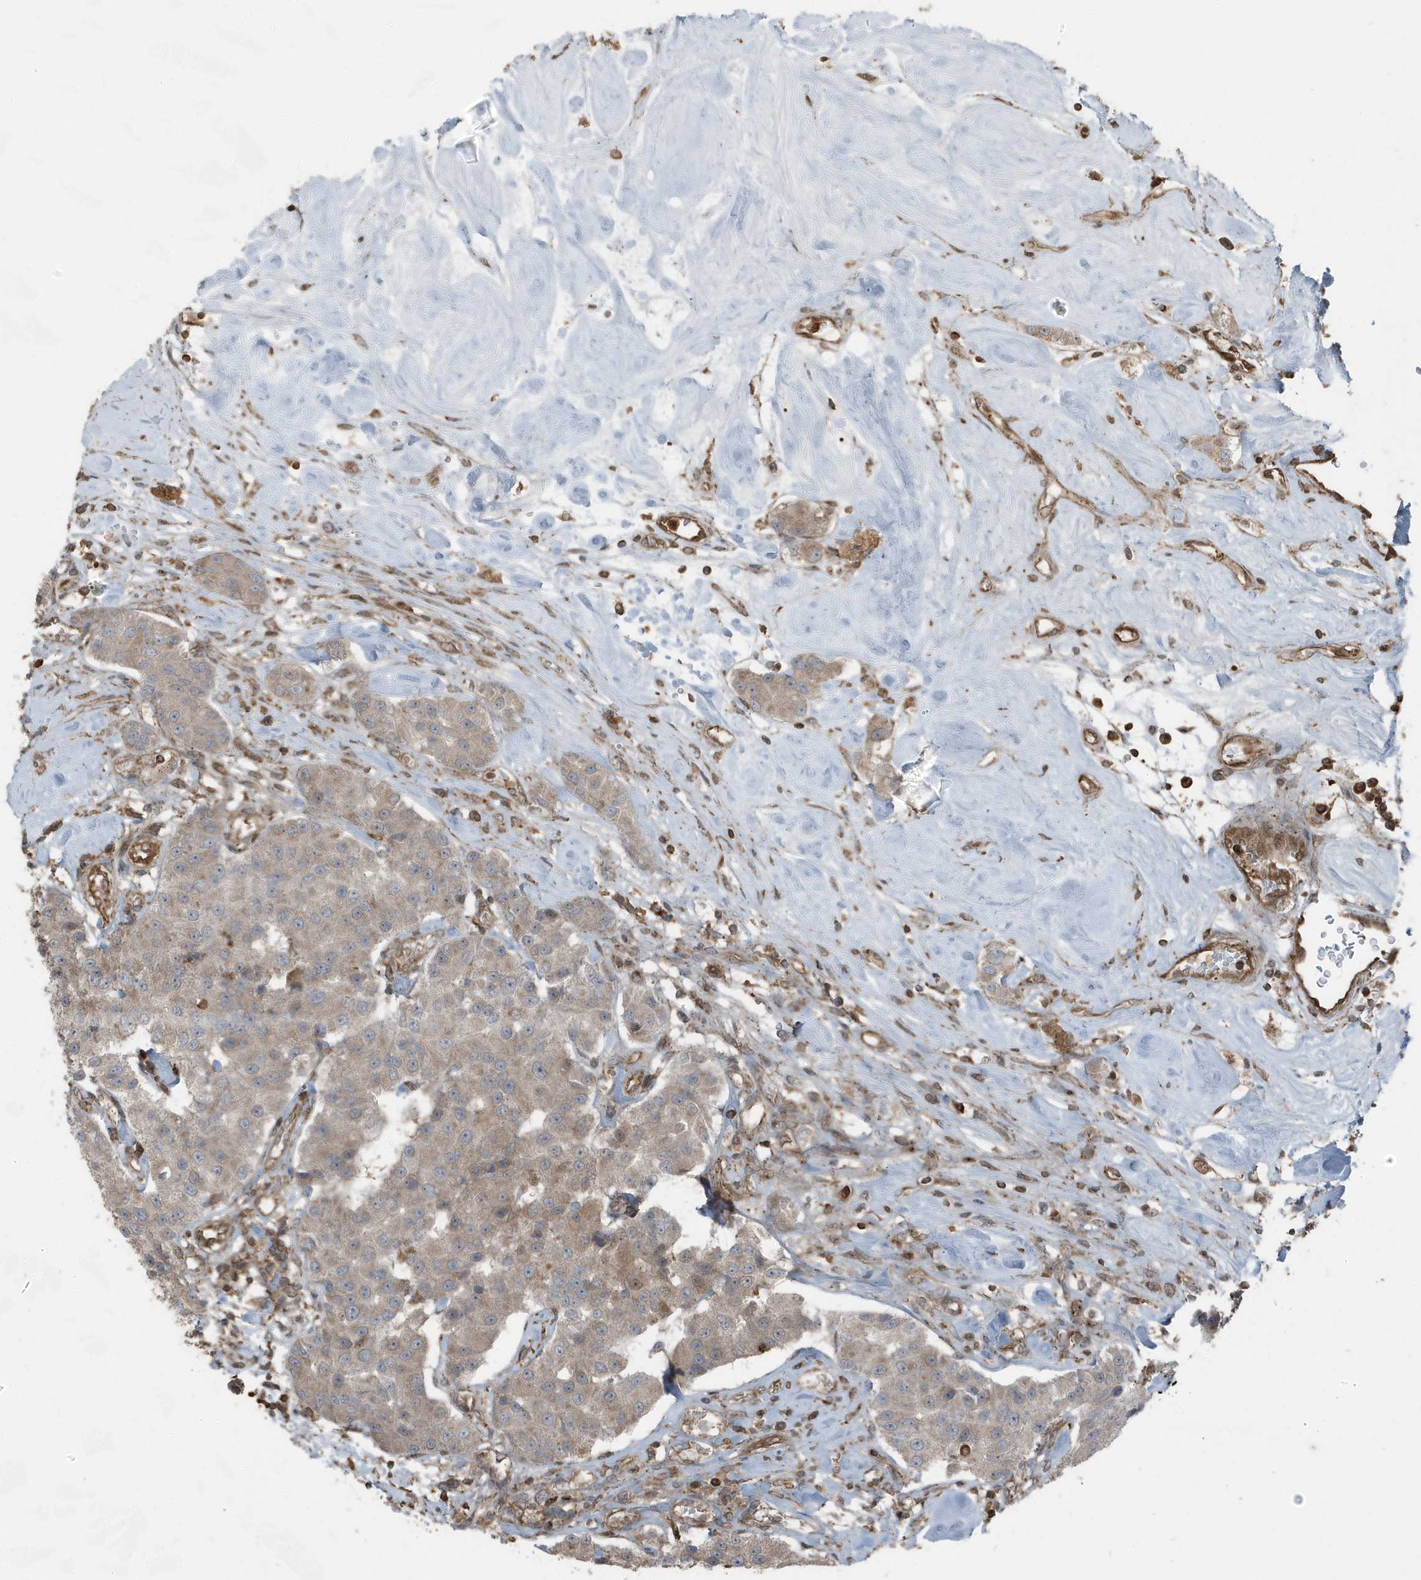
{"staining": {"intensity": "weak", "quantity": "25%-75%", "location": "cytoplasmic/membranous"}, "tissue": "carcinoid", "cell_type": "Tumor cells", "image_type": "cancer", "snomed": [{"axis": "morphology", "description": "Carcinoid, malignant, NOS"}, {"axis": "topography", "description": "Pancreas"}], "caption": "Weak cytoplasmic/membranous expression is seen in approximately 25%-75% of tumor cells in malignant carcinoid. (DAB IHC with brightfield microscopy, high magnification).", "gene": "AZI2", "patient": {"sex": "male", "age": 41}}